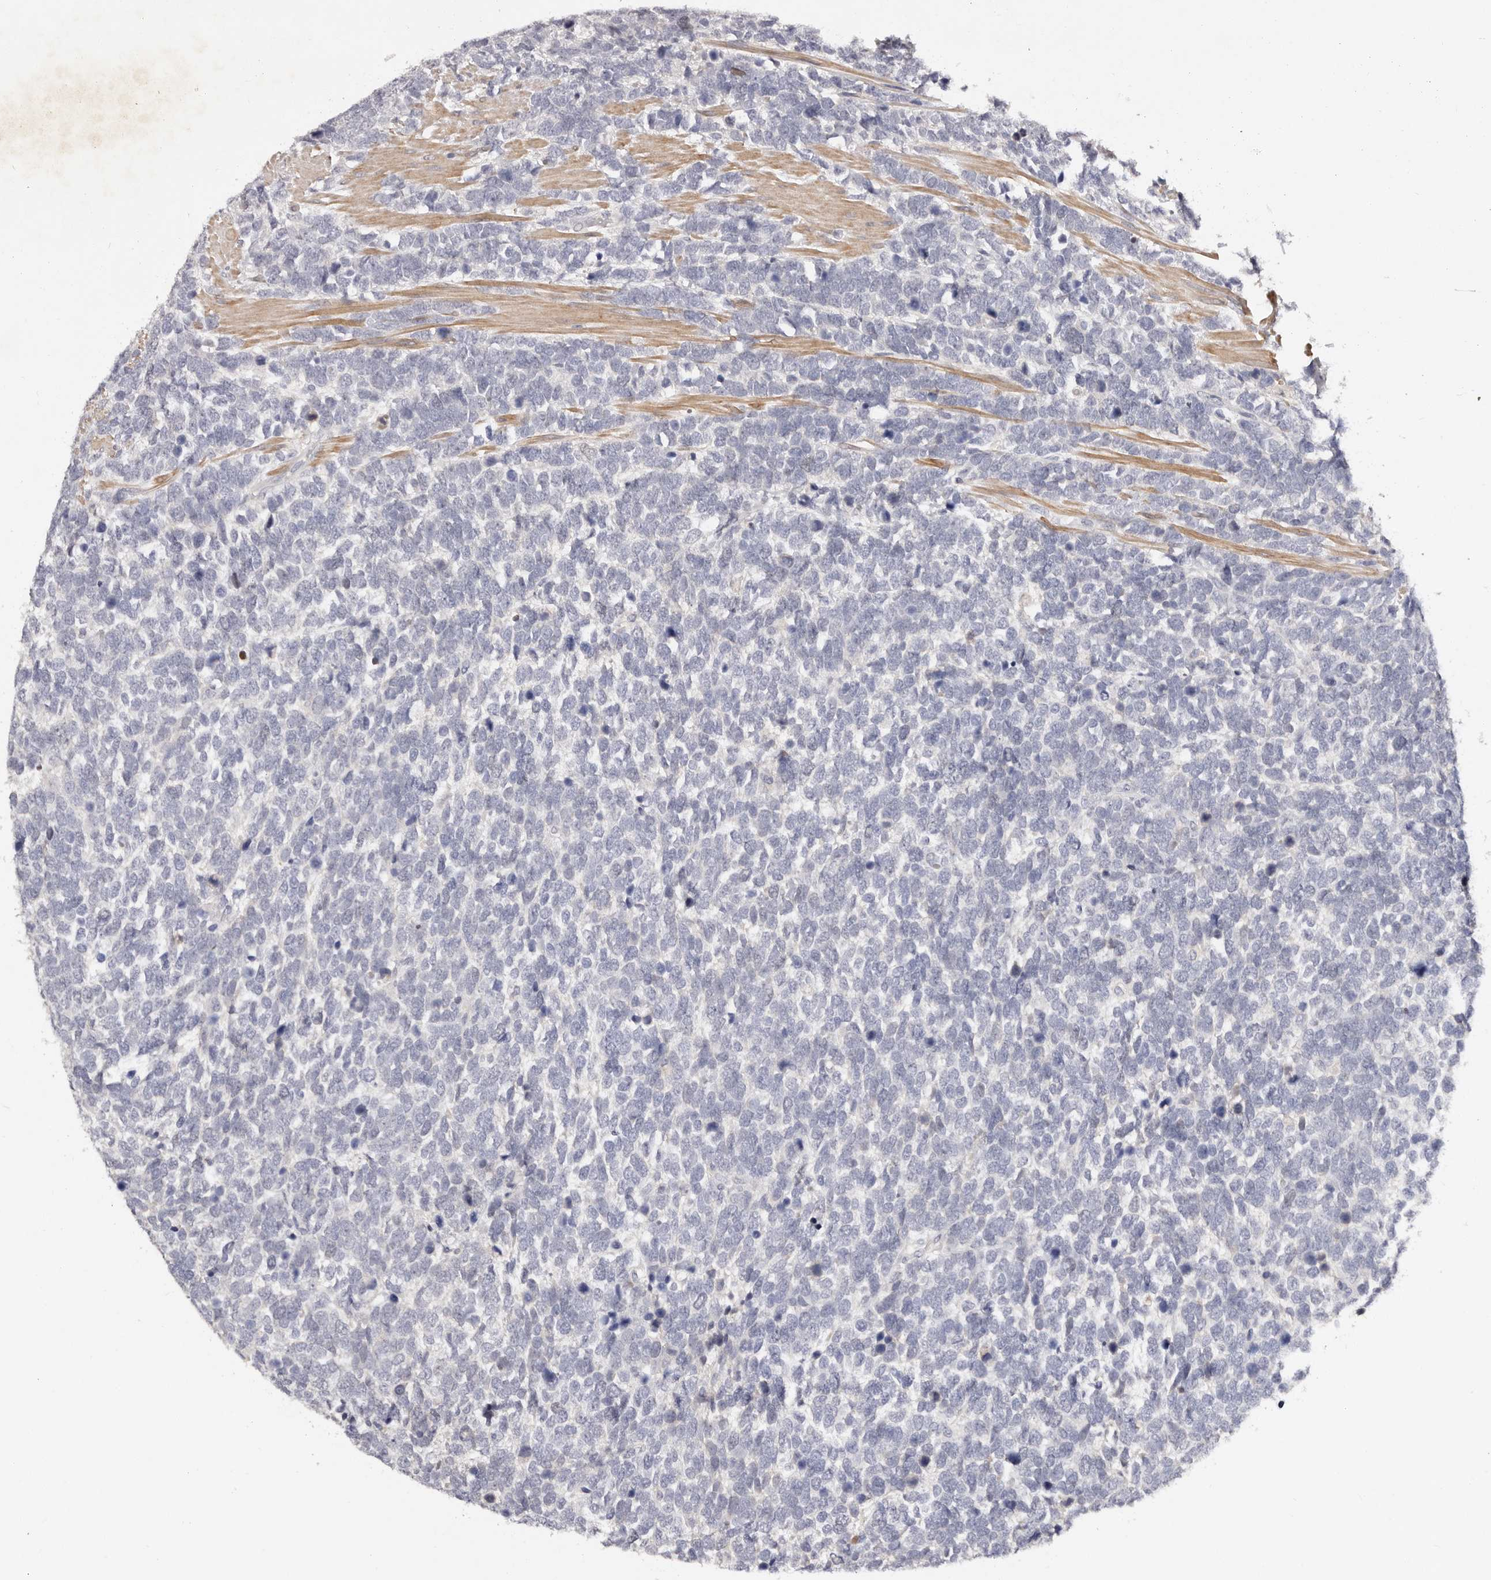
{"staining": {"intensity": "negative", "quantity": "none", "location": "none"}, "tissue": "urothelial cancer", "cell_type": "Tumor cells", "image_type": "cancer", "snomed": [{"axis": "morphology", "description": "Urothelial carcinoma, High grade"}, {"axis": "topography", "description": "Urinary bladder"}], "caption": "Urothelial cancer was stained to show a protein in brown. There is no significant expression in tumor cells. Nuclei are stained in blue.", "gene": "MRPS33", "patient": {"sex": "female", "age": 82}}